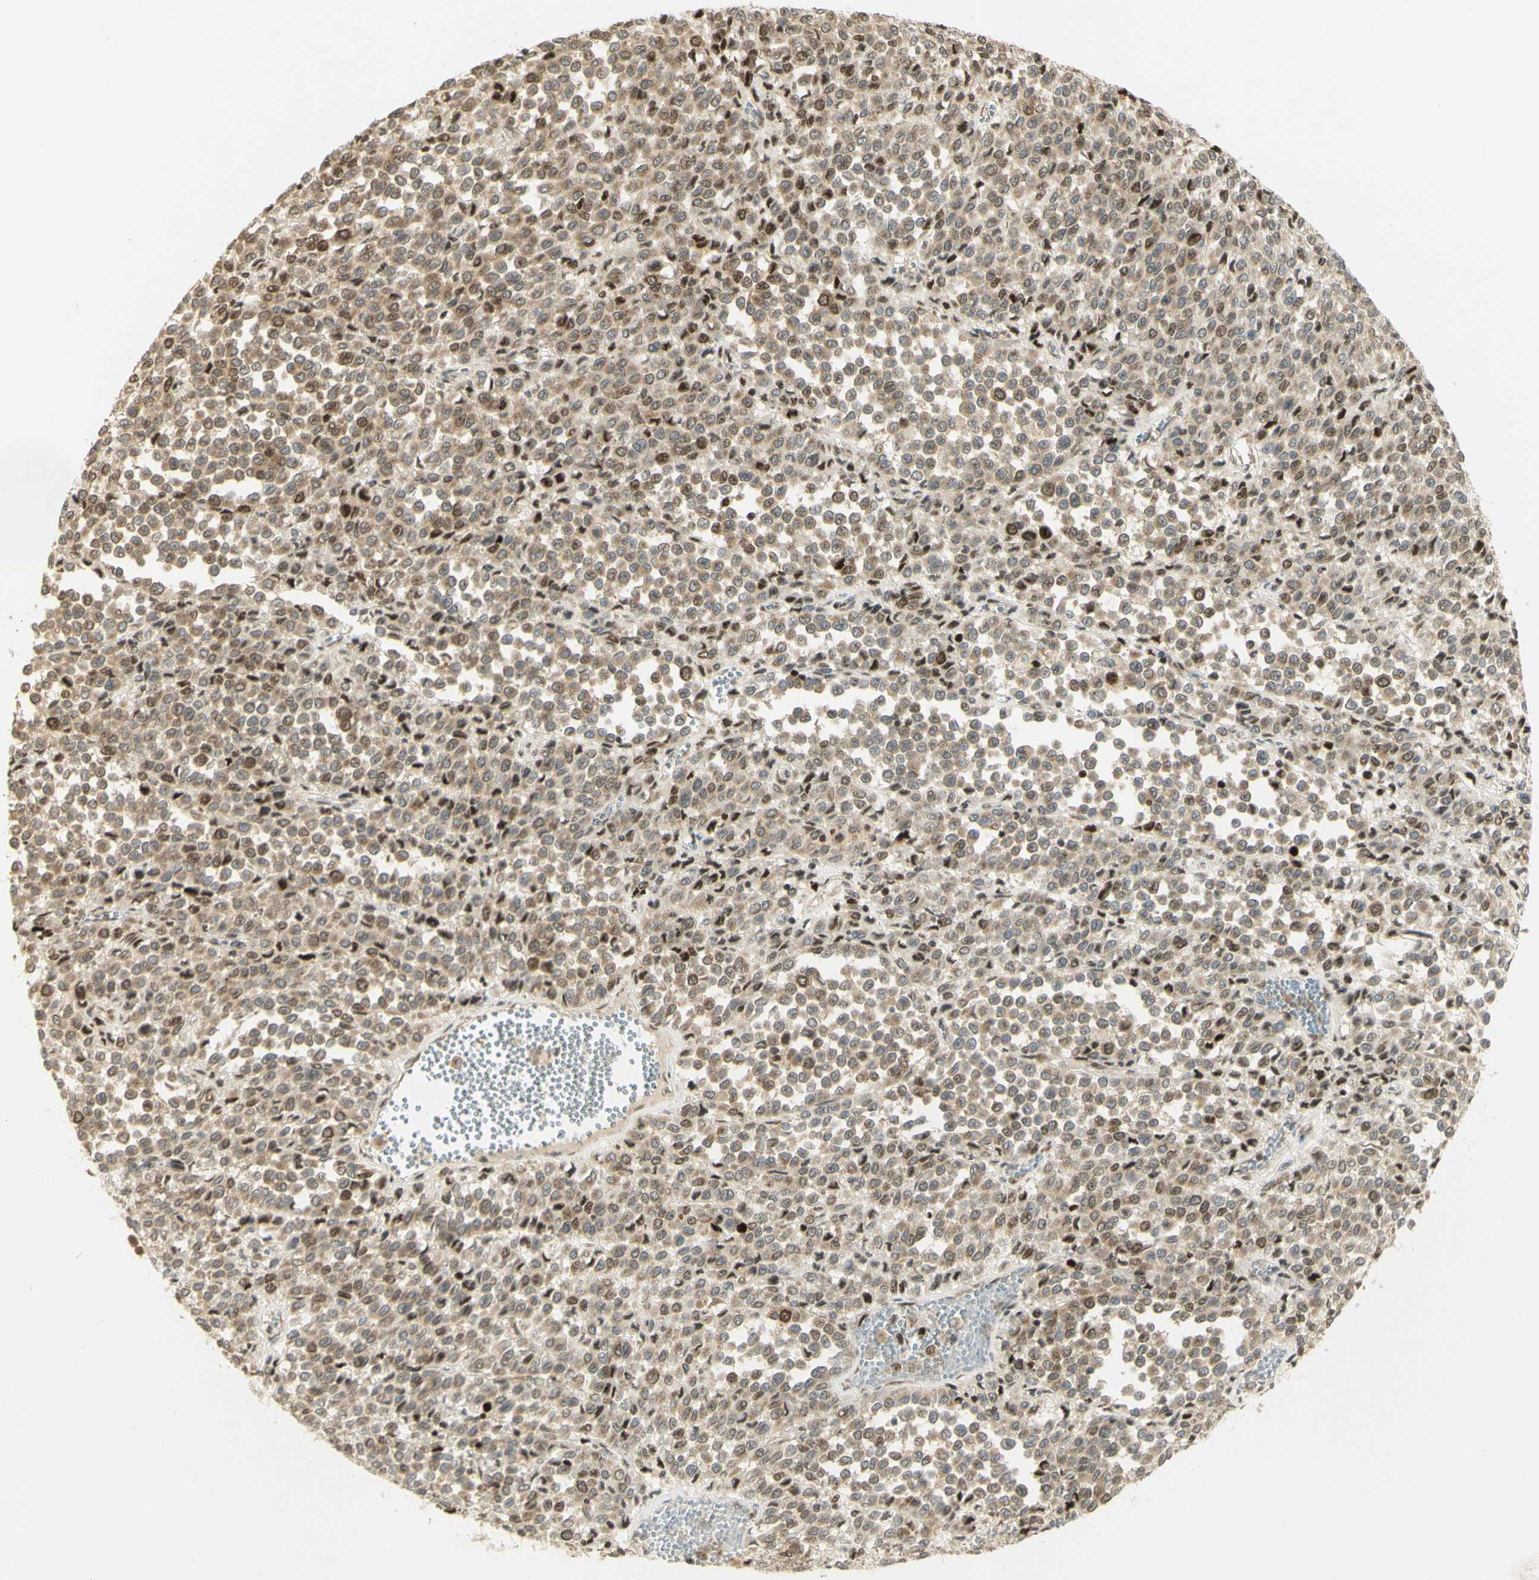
{"staining": {"intensity": "moderate", "quantity": ">75%", "location": "cytoplasmic/membranous,nuclear"}, "tissue": "melanoma", "cell_type": "Tumor cells", "image_type": "cancer", "snomed": [{"axis": "morphology", "description": "Malignant melanoma, Metastatic site"}, {"axis": "topography", "description": "Pancreas"}], "caption": "This photomicrograph displays IHC staining of melanoma, with medium moderate cytoplasmic/membranous and nuclear staining in approximately >75% of tumor cells.", "gene": "KIF11", "patient": {"sex": "female", "age": 30}}